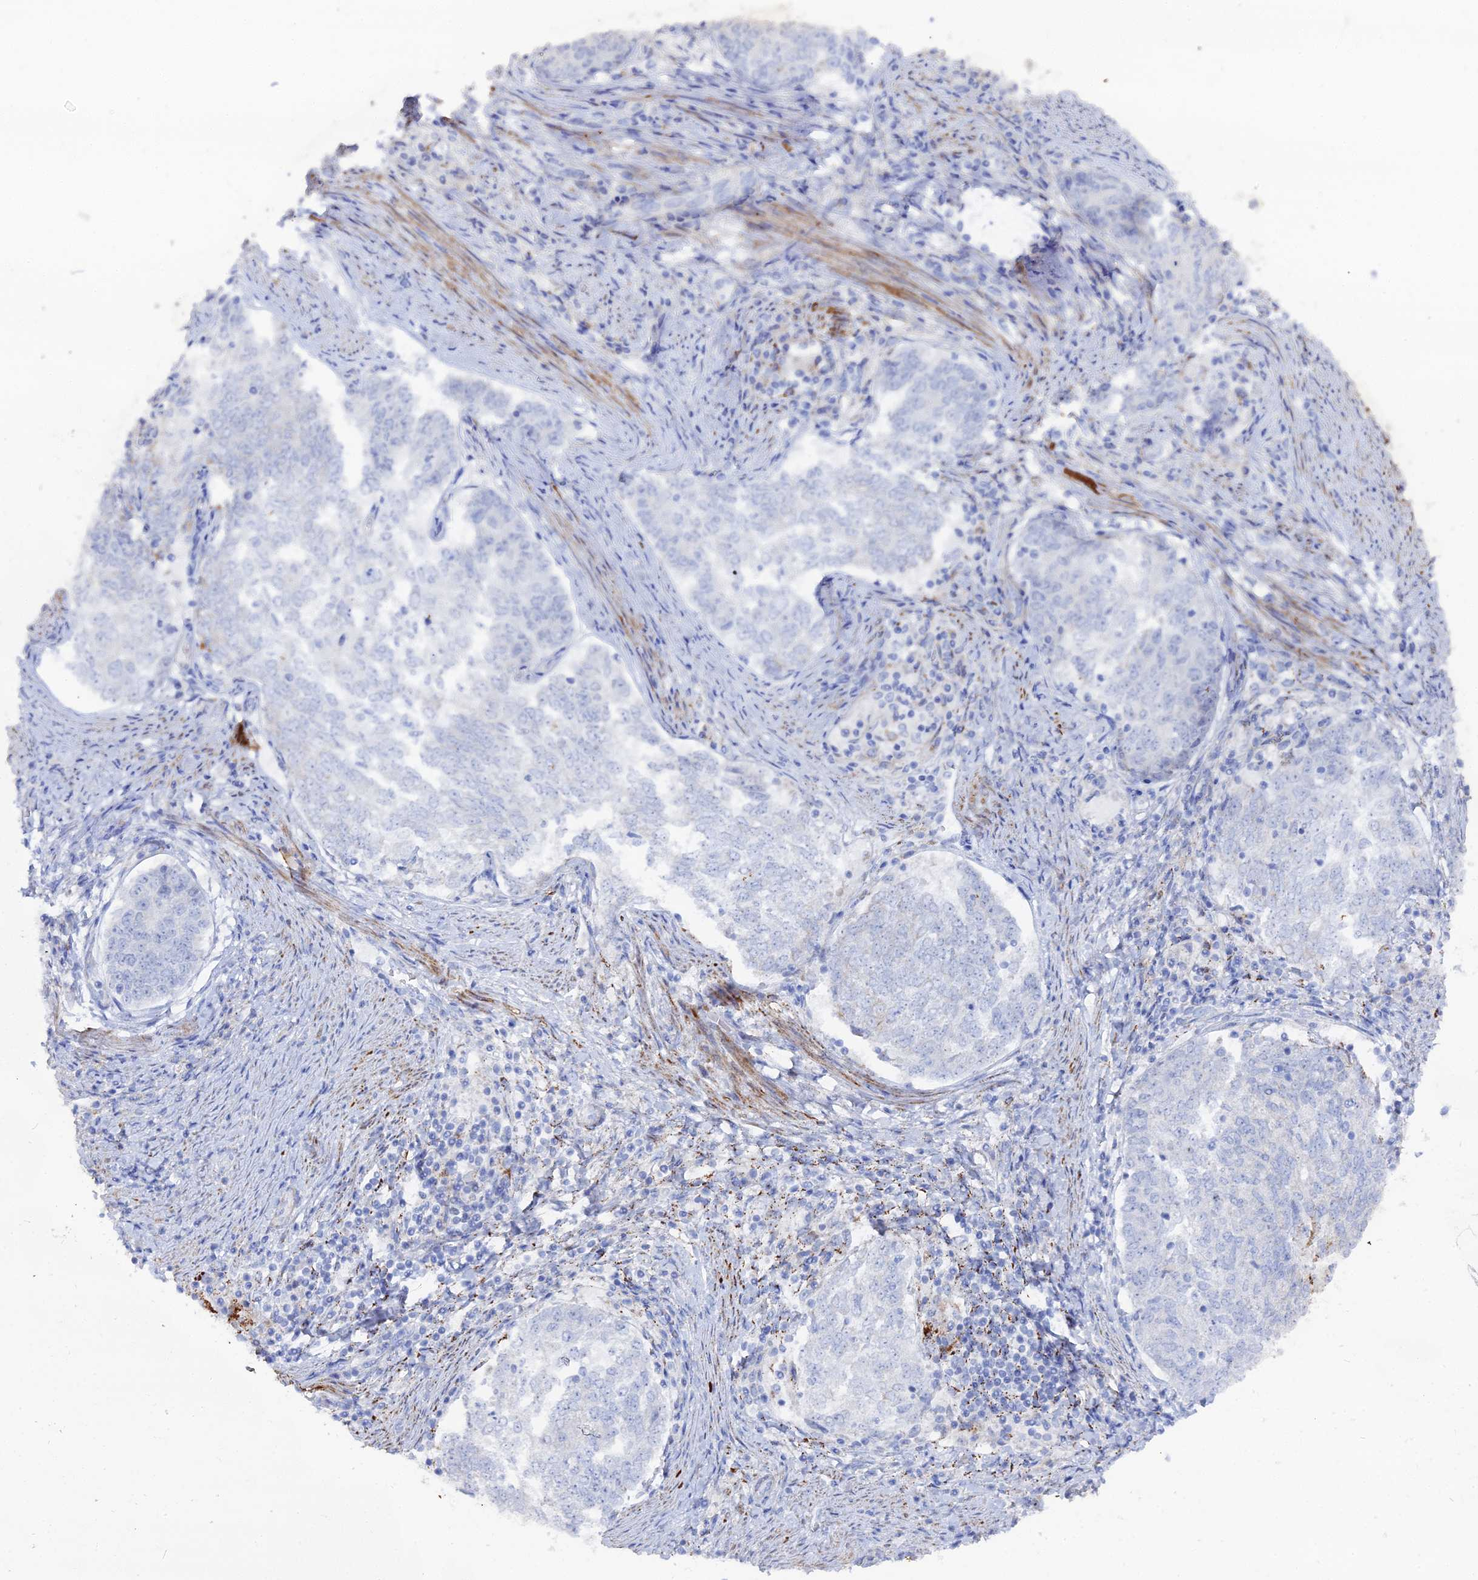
{"staining": {"intensity": "negative", "quantity": "none", "location": "none"}, "tissue": "endometrial cancer", "cell_type": "Tumor cells", "image_type": "cancer", "snomed": [{"axis": "morphology", "description": "Adenocarcinoma, NOS"}, {"axis": "topography", "description": "Endometrium"}], "caption": "Immunohistochemical staining of human endometrial cancer (adenocarcinoma) exhibits no significant staining in tumor cells.", "gene": "DHX34", "patient": {"sex": "female", "age": 80}}